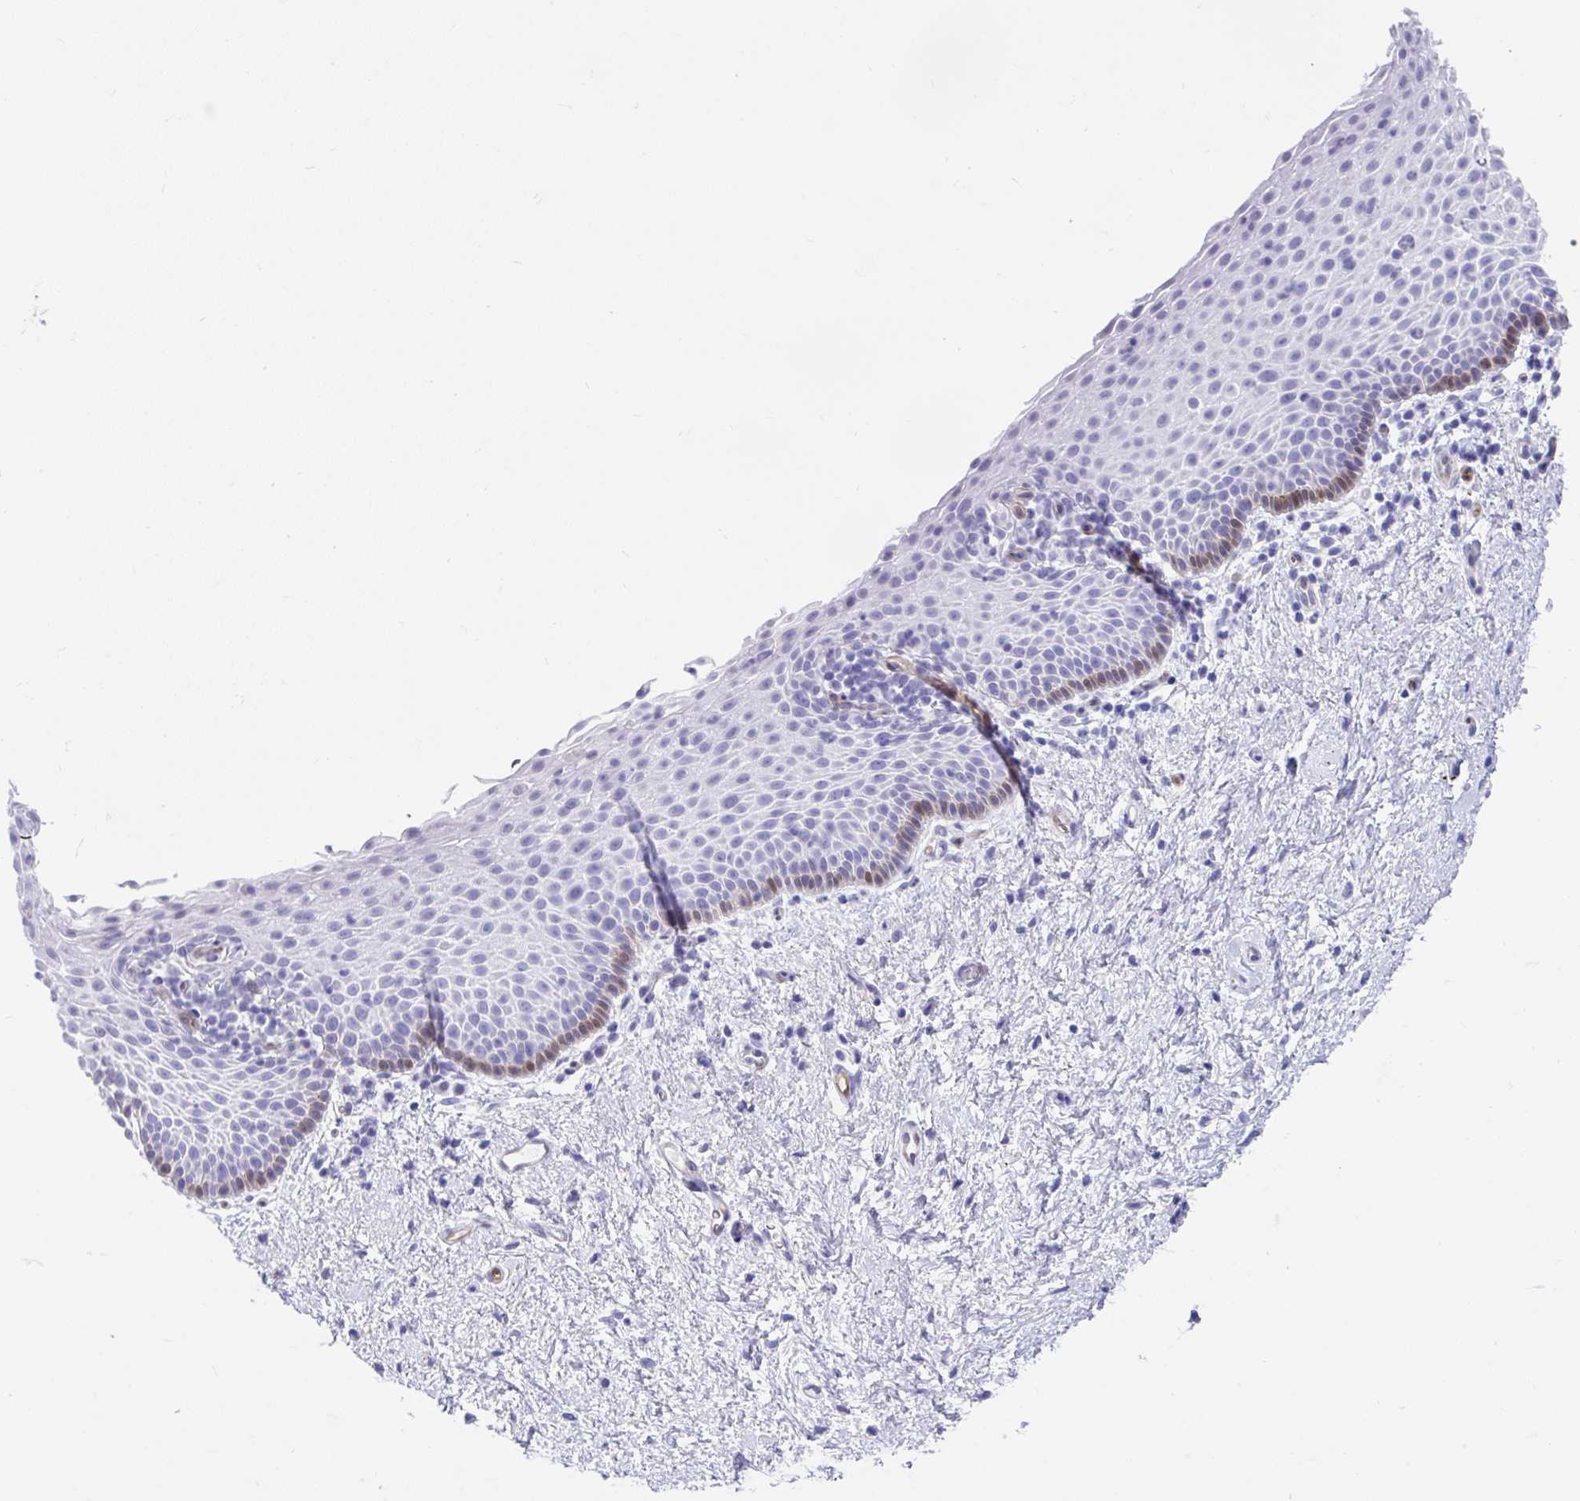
{"staining": {"intensity": "moderate", "quantity": "<25%", "location": "cytoplasmic/membranous"}, "tissue": "vagina", "cell_type": "Squamous epithelial cells", "image_type": "normal", "snomed": [{"axis": "morphology", "description": "Normal tissue, NOS"}, {"axis": "topography", "description": "Vagina"}], "caption": "DAB immunohistochemical staining of benign vagina displays moderate cytoplasmic/membranous protein expression in about <25% of squamous epithelial cells.", "gene": "FAM107A", "patient": {"sex": "female", "age": 61}}